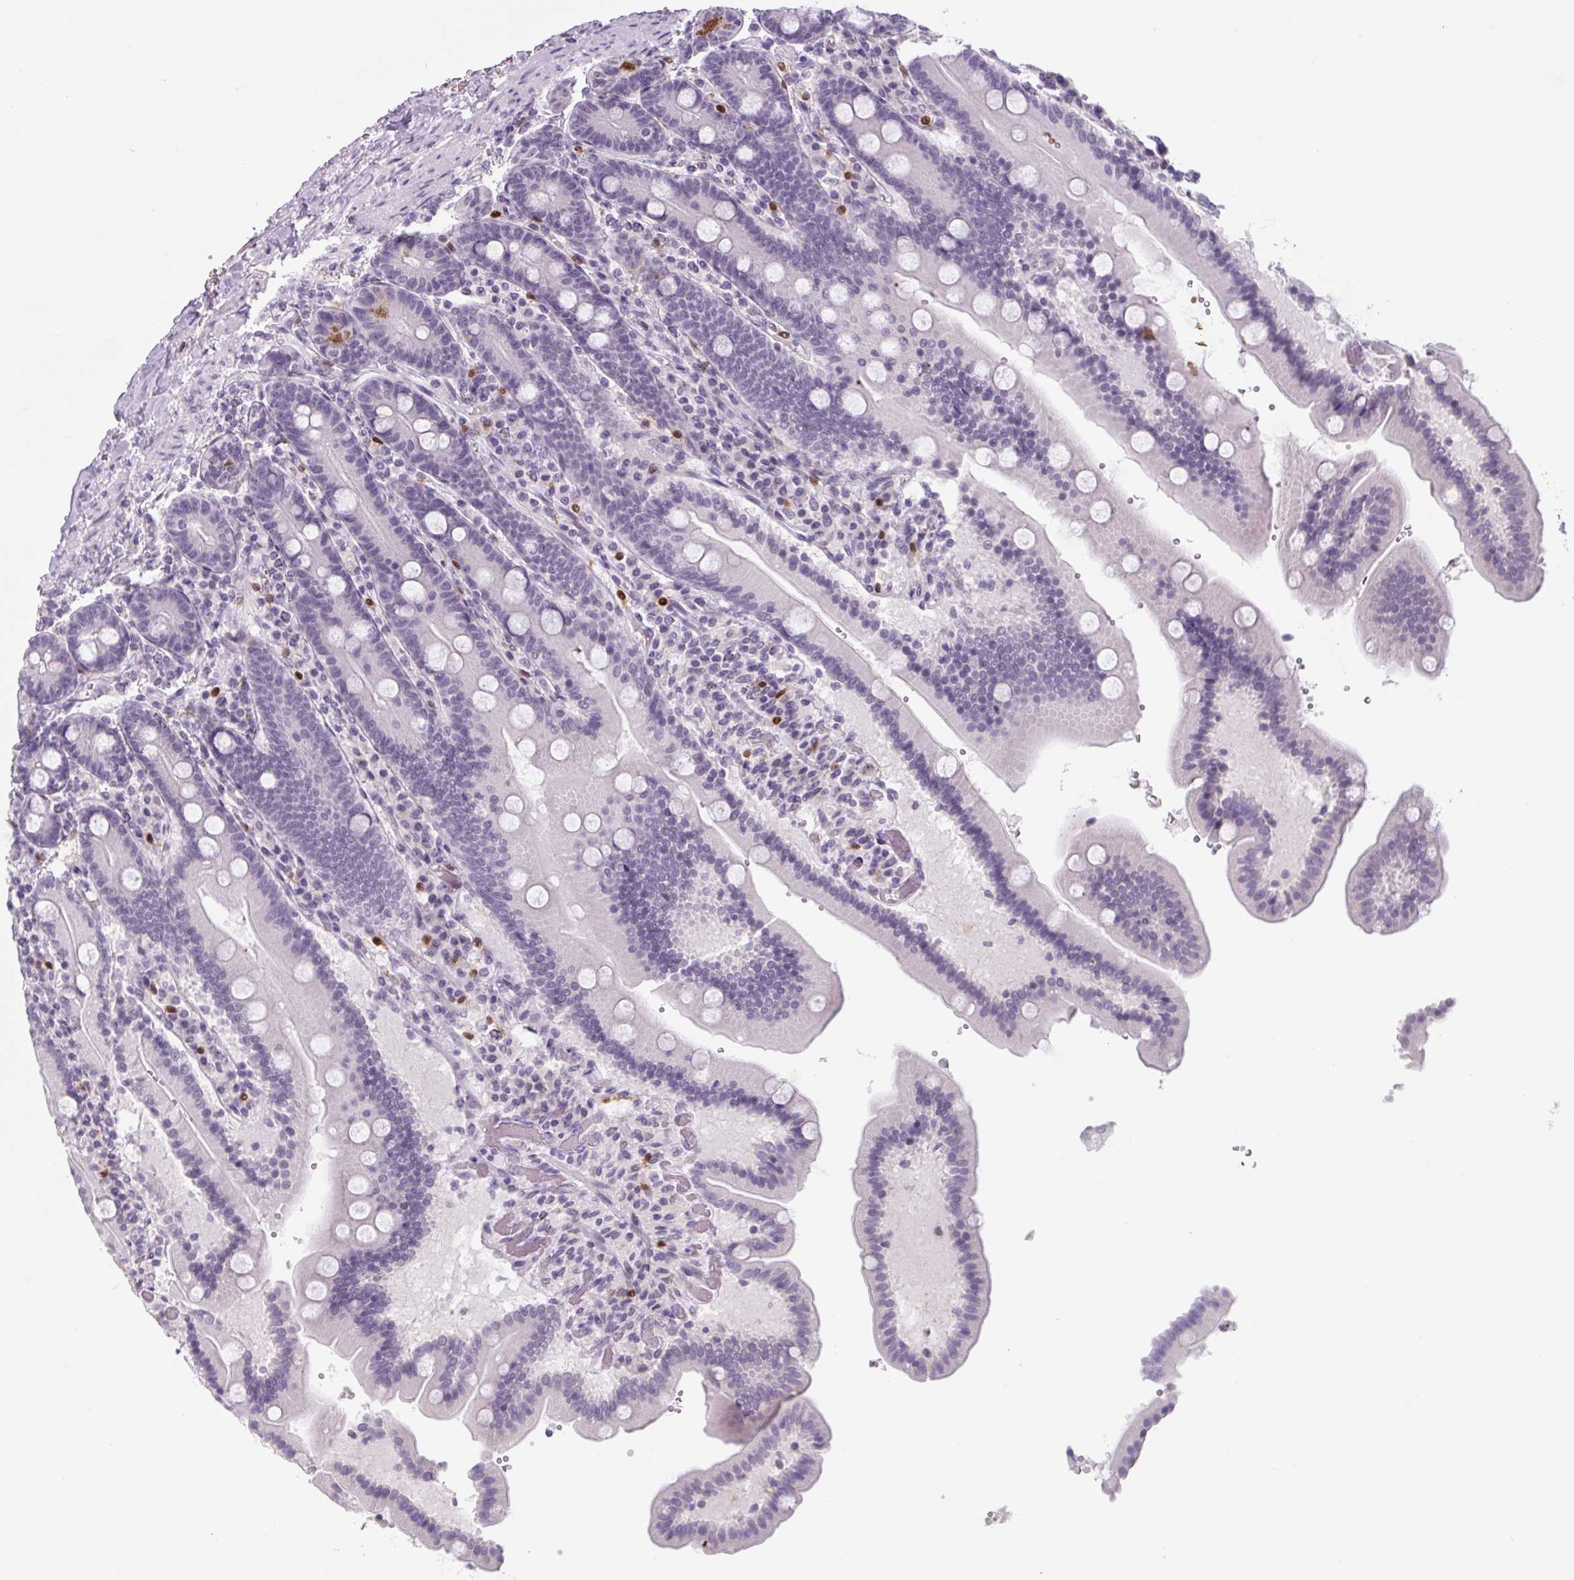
{"staining": {"intensity": "strong", "quantity": "<25%", "location": "cytoplasmic/membranous"}, "tissue": "duodenum", "cell_type": "Glandular cells", "image_type": "normal", "snomed": [{"axis": "morphology", "description": "Normal tissue, NOS"}, {"axis": "topography", "description": "Duodenum"}], "caption": "A medium amount of strong cytoplasmic/membranous staining is present in about <25% of glandular cells in unremarkable duodenum.", "gene": "TNFRSF8", "patient": {"sex": "female", "age": 62}}